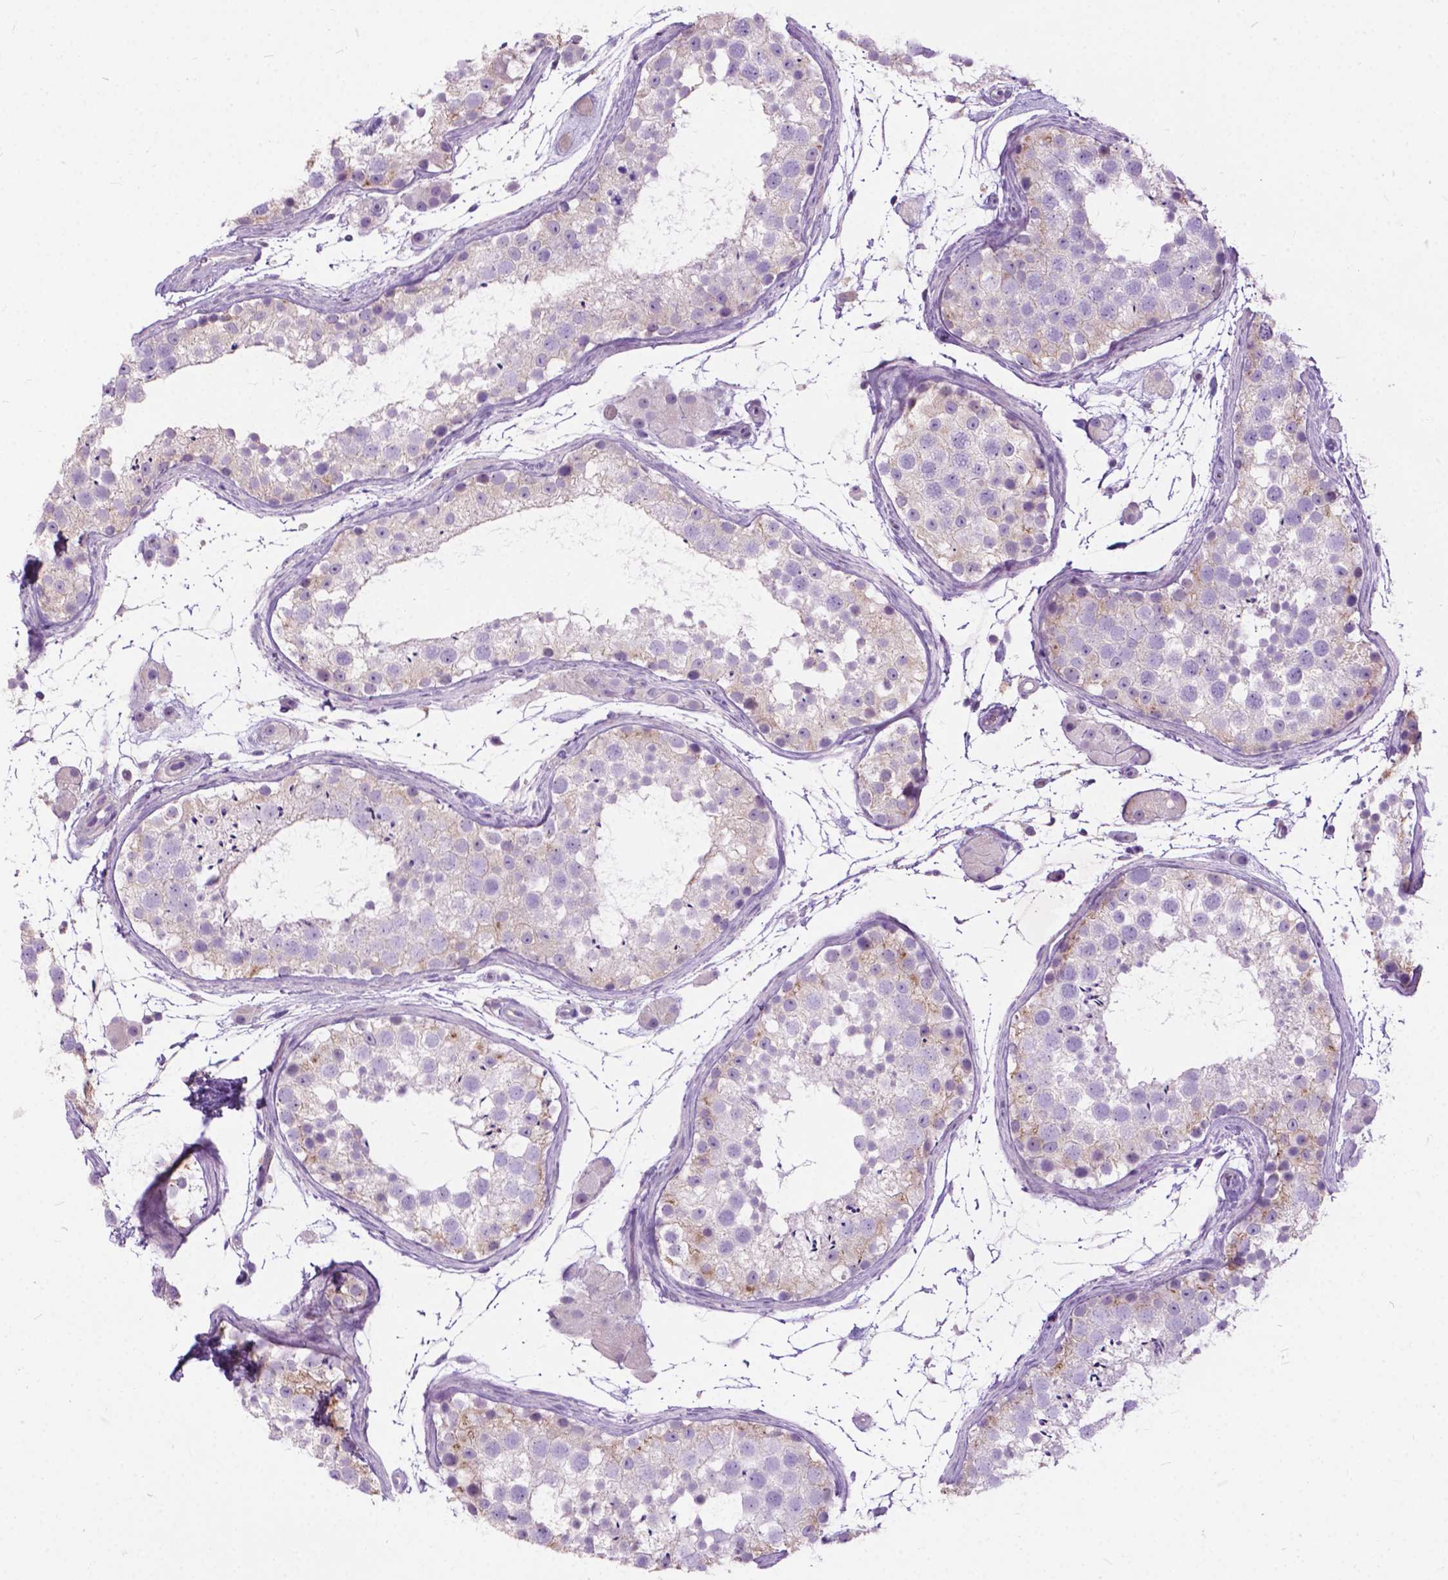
{"staining": {"intensity": "weak", "quantity": "<25%", "location": "cytoplasmic/membranous"}, "tissue": "testis", "cell_type": "Cells in seminiferous ducts", "image_type": "normal", "snomed": [{"axis": "morphology", "description": "Normal tissue, NOS"}, {"axis": "topography", "description": "Testis"}], "caption": "Immunohistochemistry histopathology image of normal testis: testis stained with DAB (3,3'-diaminobenzidine) displays no significant protein positivity in cells in seminiferous ducts. (DAB (3,3'-diaminobenzidine) immunohistochemistry, high magnification).", "gene": "PRR35", "patient": {"sex": "male", "age": 41}}